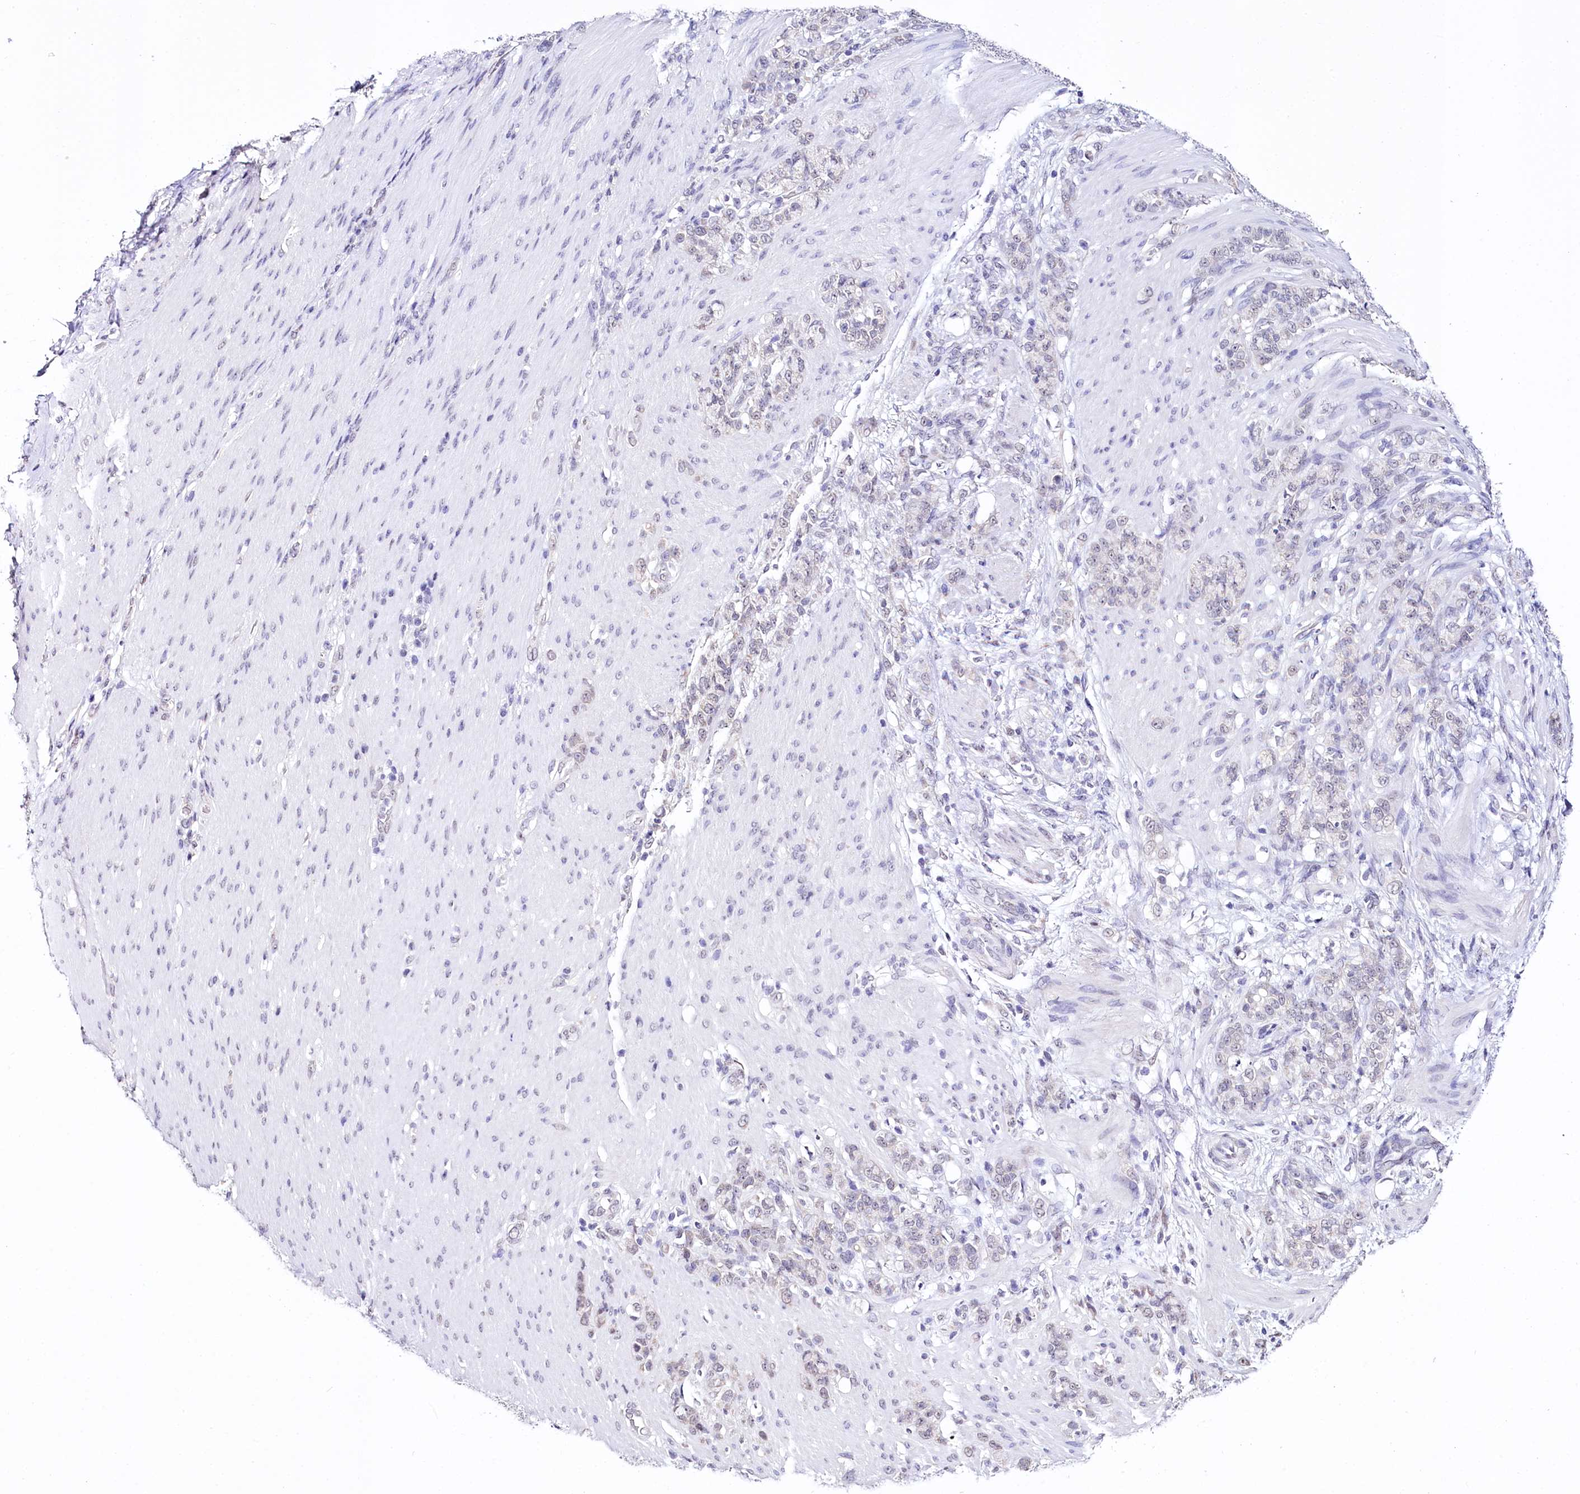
{"staining": {"intensity": "negative", "quantity": "none", "location": "none"}, "tissue": "stomach cancer", "cell_type": "Tumor cells", "image_type": "cancer", "snomed": [{"axis": "morphology", "description": "Adenocarcinoma, NOS"}, {"axis": "topography", "description": "Stomach"}], "caption": "Tumor cells show no significant protein positivity in stomach cancer.", "gene": "SPATS2", "patient": {"sex": "female", "age": 79}}